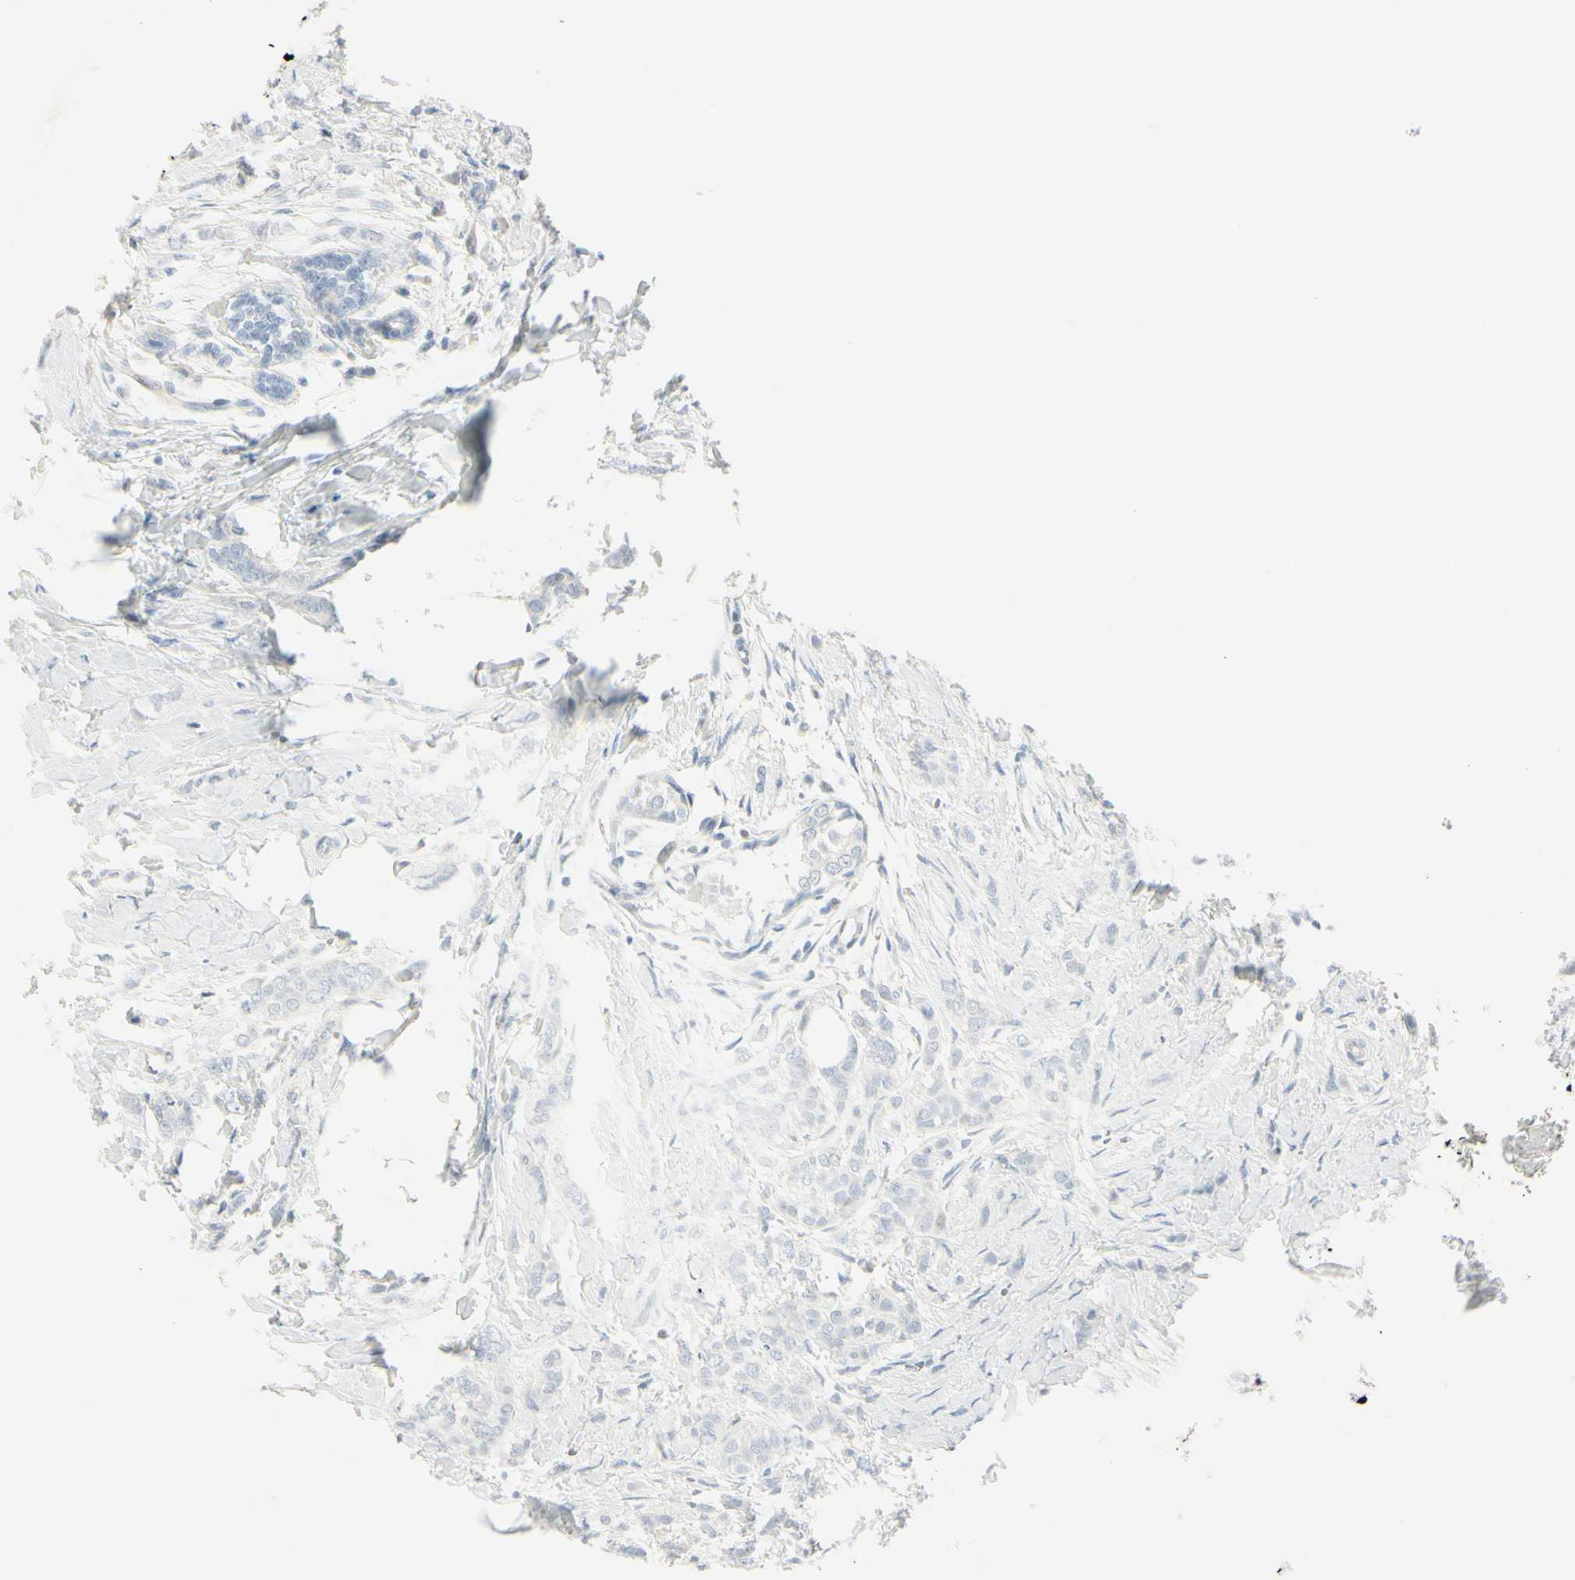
{"staining": {"intensity": "negative", "quantity": "none", "location": "none"}, "tissue": "breast cancer", "cell_type": "Tumor cells", "image_type": "cancer", "snomed": [{"axis": "morphology", "description": "Lobular carcinoma, in situ"}, {"axis": "morphology", "description": "Lobular carcinoma"}, {"axis": "topography", "description": "Breast"}], "caption": "Tumor cells show no significant protein positivity in lobular carcinoma (breast).", "gene": "ASB9", "patient": {"sex": "female", "age": 41}}